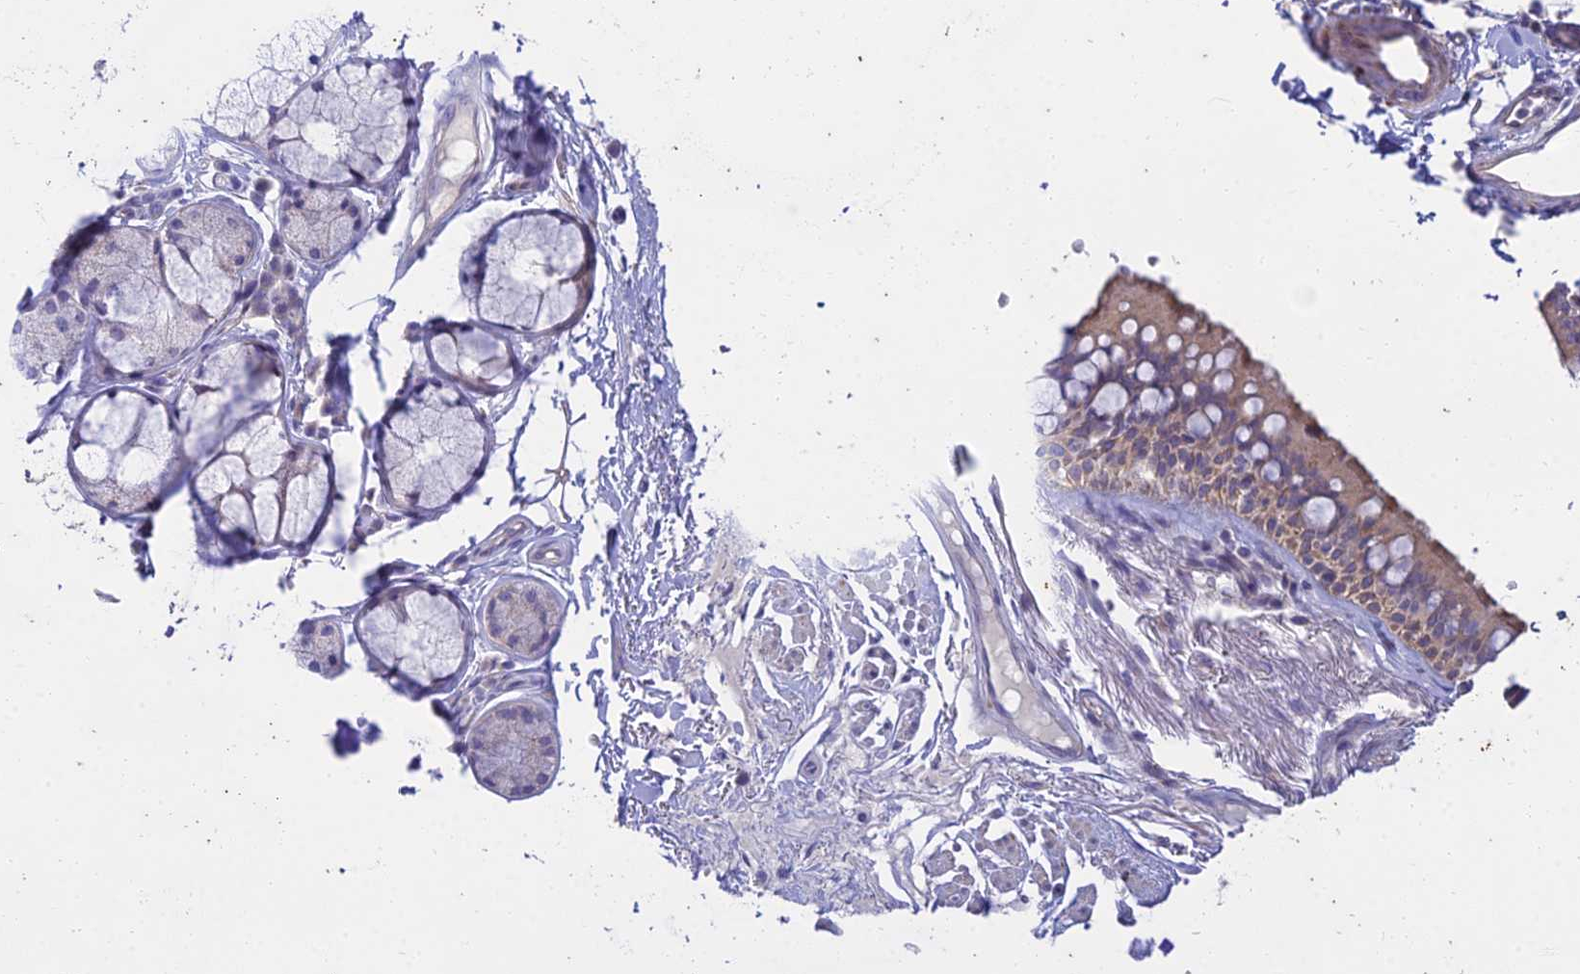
{"staining": {"intensity": "weak", "quantity": ">75%", "location": "cytoplasmic/membranous"}, "tissue": "bronchus", "cell_type": "Respiratory epithelial cells", "image_type": "normal", "snomed": [{"axis": "morphology", "description": "Normal tissue, NOS"}, {"axis": "topography", "description": "Bronchus"}], "caption": "Bronchus stained with immunohistochemistry reveals weak cytoplasmic/membranous staining in about >75% of respiratory epithelial cells. (brown staining indicates protein expression, while blue staining denotes nuclei).", "gene": "PTCD2", "patient": {"sex": "male", "age": 70}}